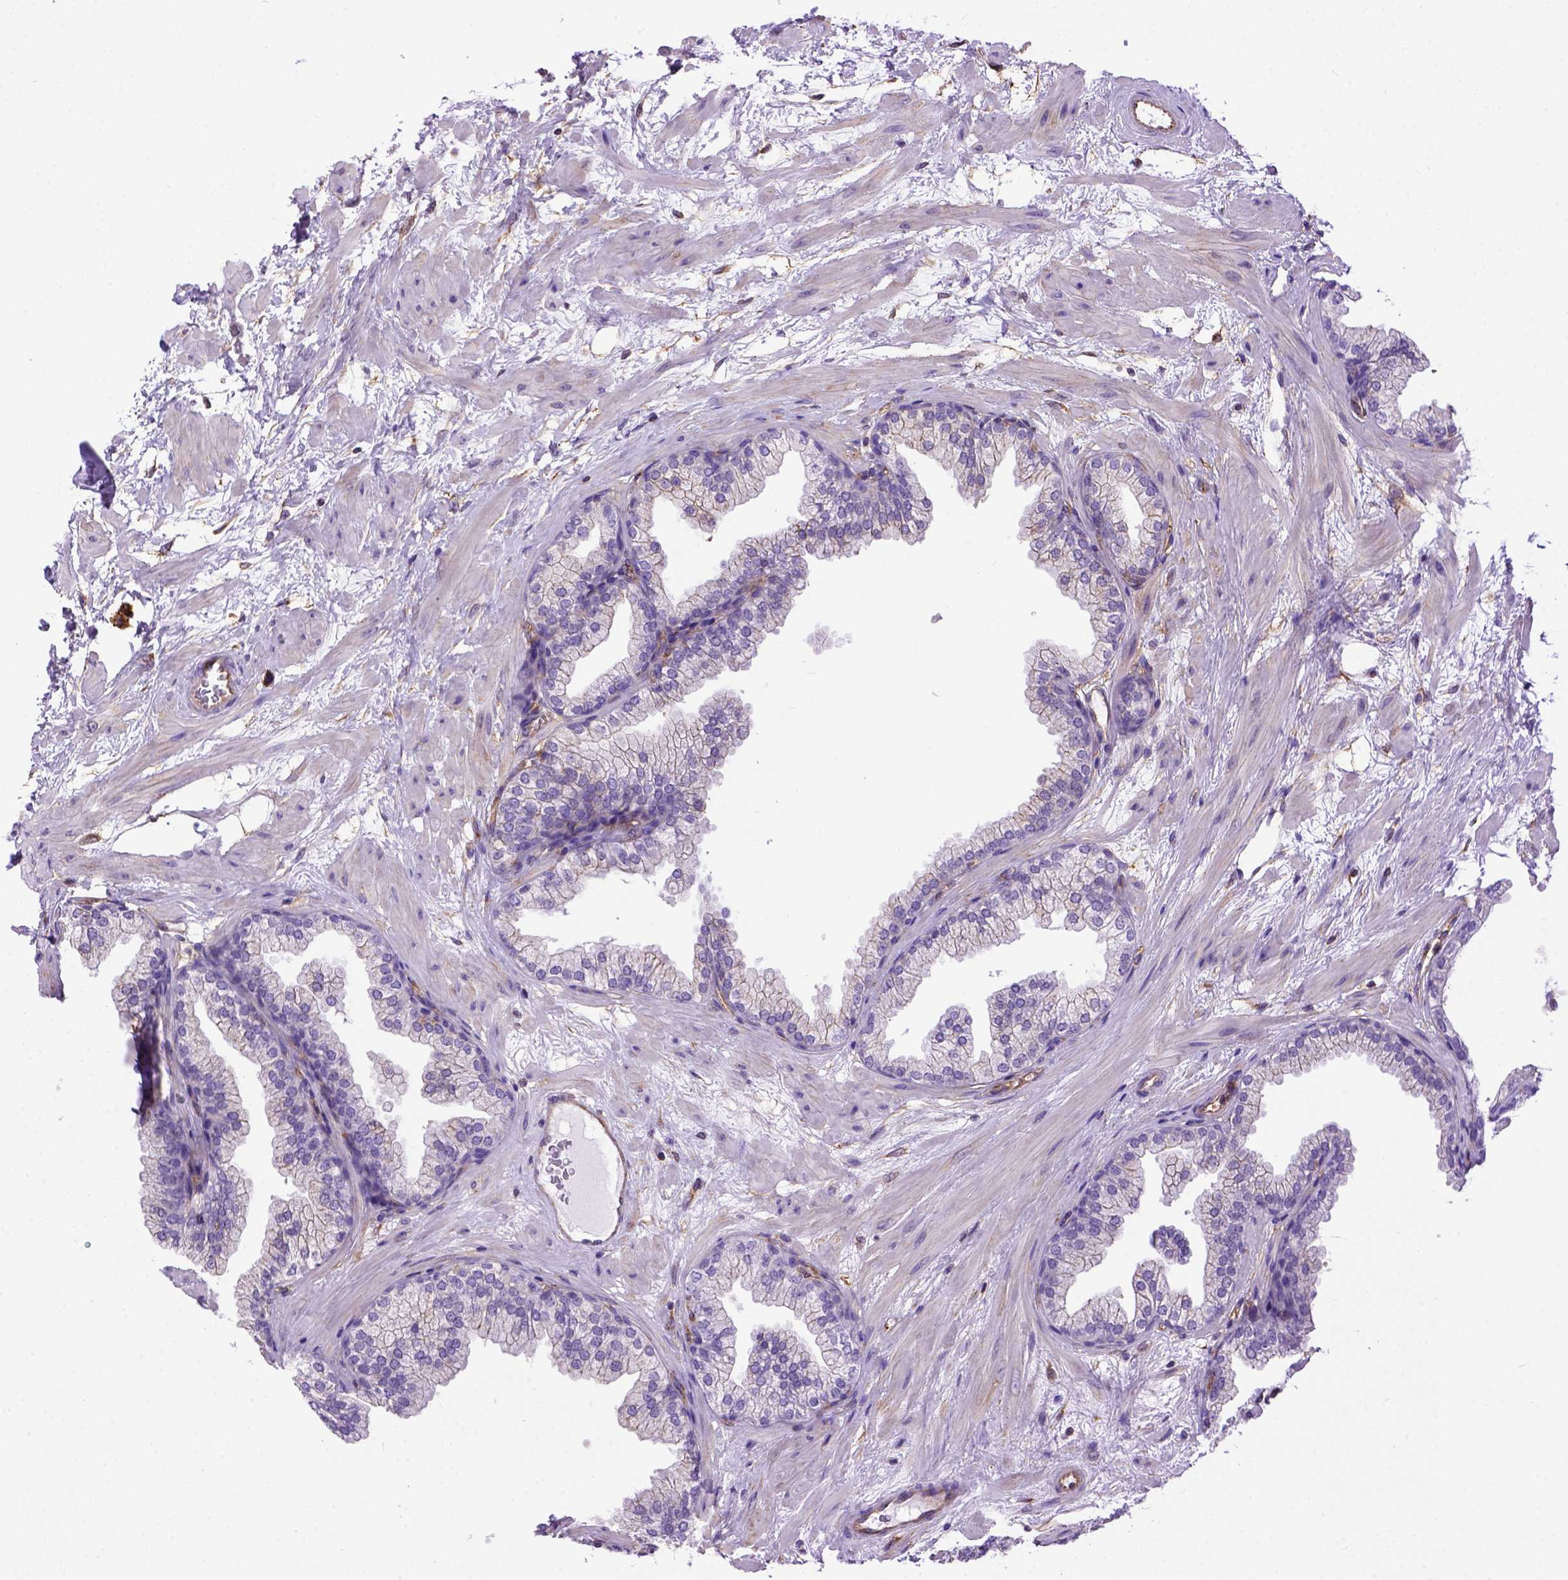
{"staining": {"intensity": "negative", "quantity": "none", "location": "none"}, "tissue": "prostate", "cell_type": "Glandular cells", "image_type": "normal", "snomed": [{"axis": "morphology", "description": "Normal tissue, NOS"}, {"axis": "topography", "description": "Prostate"}], "caption": "Immunohistochemistry (IHC) of unremarkable prostate reveals no expression in glandular cells.", "gene": "MVP", "patient": {"sex": "male", "age": 37}}